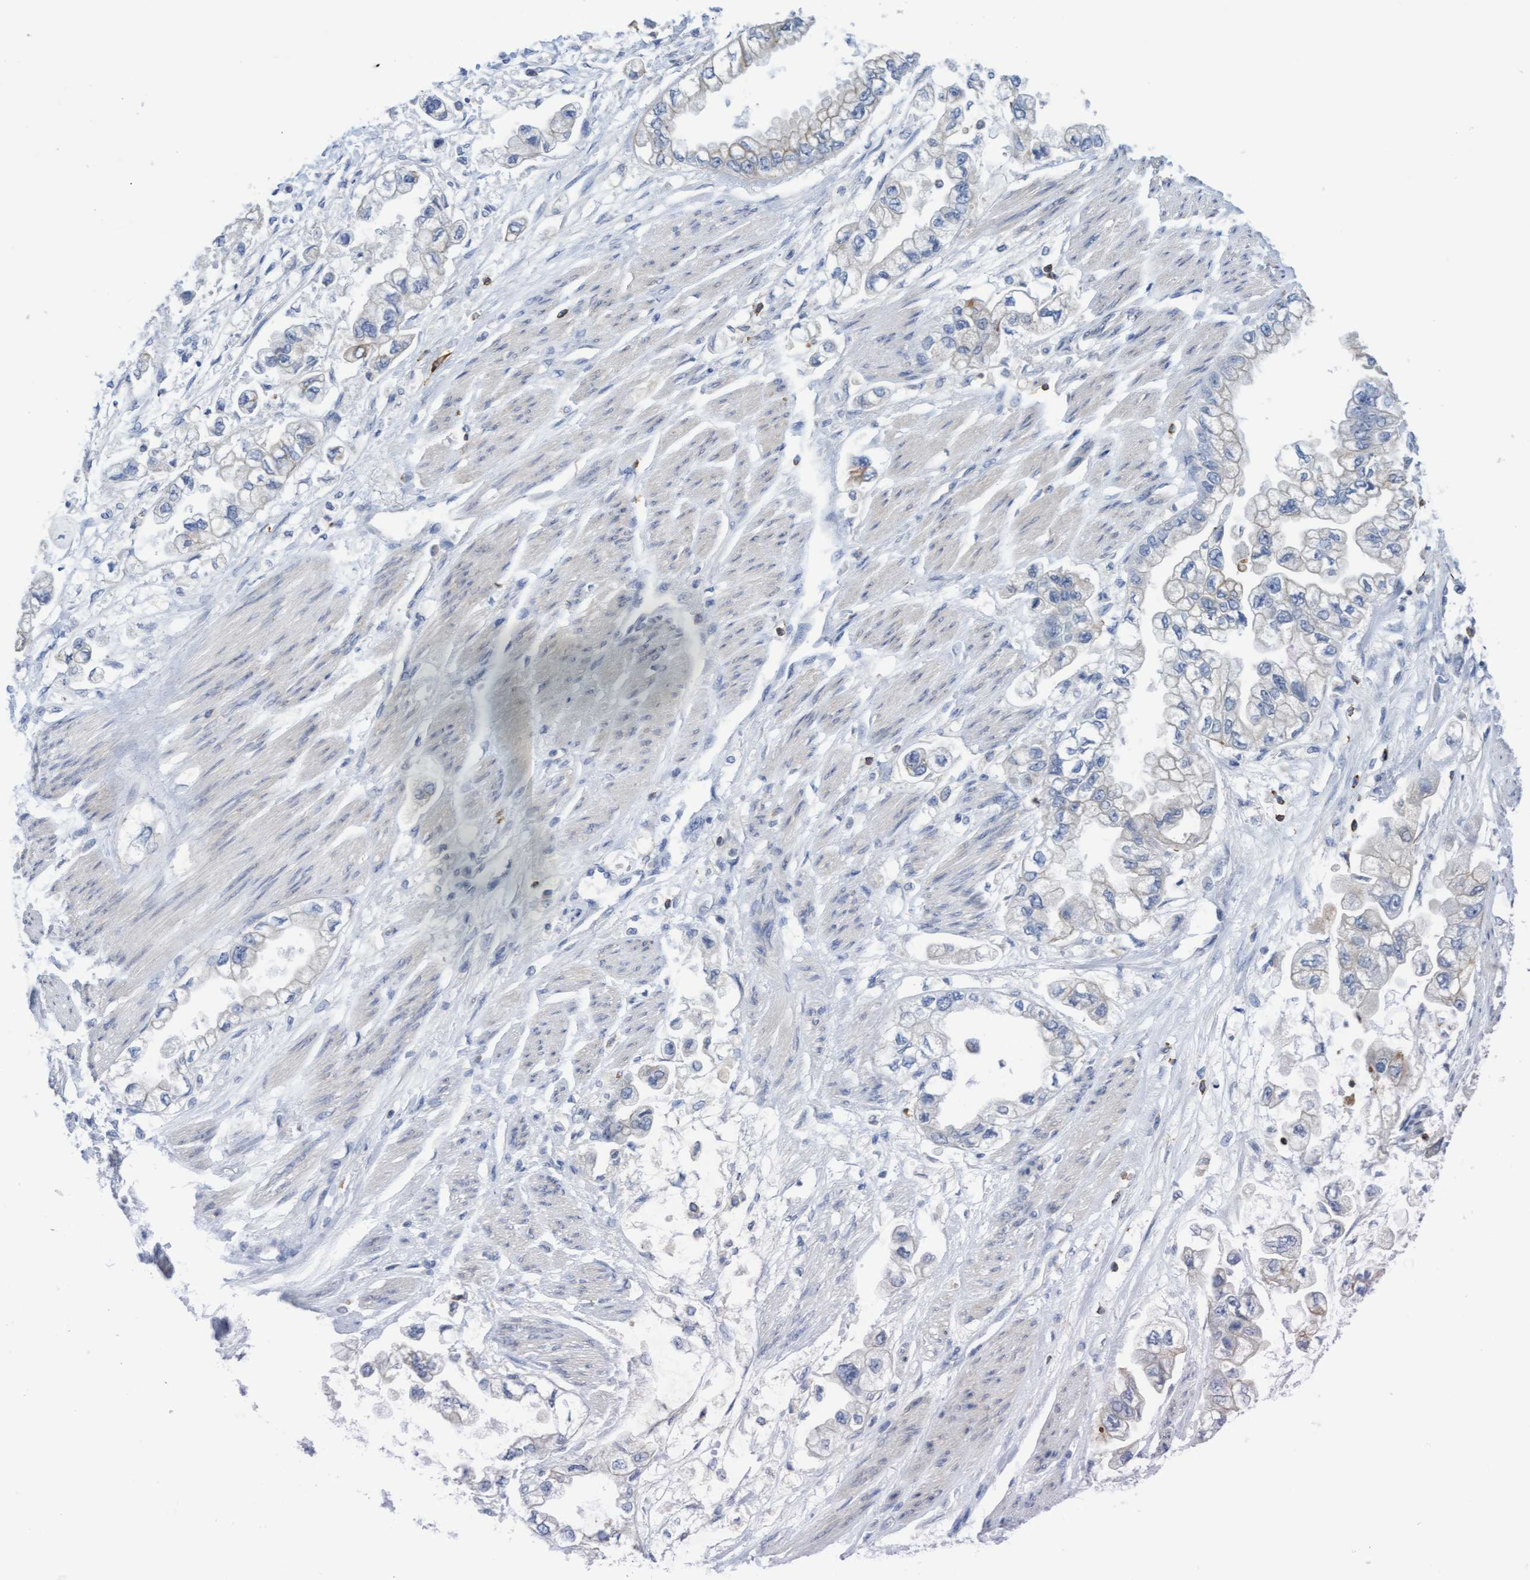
{"staining": {"intensity": "negative", "quantity": "none", "location": "none"}, "tissue": "stomach cancer", "cell_type": "Tumor cells", "image_type": "cancer", "snomed": [{"axis": "morphology", "description": "Normal tissue, NOS"}, {"axis": "morphology", "description": "Adenocarcinoma, NOS"}, {"axis": "topography", "description": "Stomach"}], "caption": "Stomach cancer was stained to show a protein in brown. There is no significant expression in tumor cells.", "gene": "FNBP1", "patient": {"sex": "male", "age": 62}}